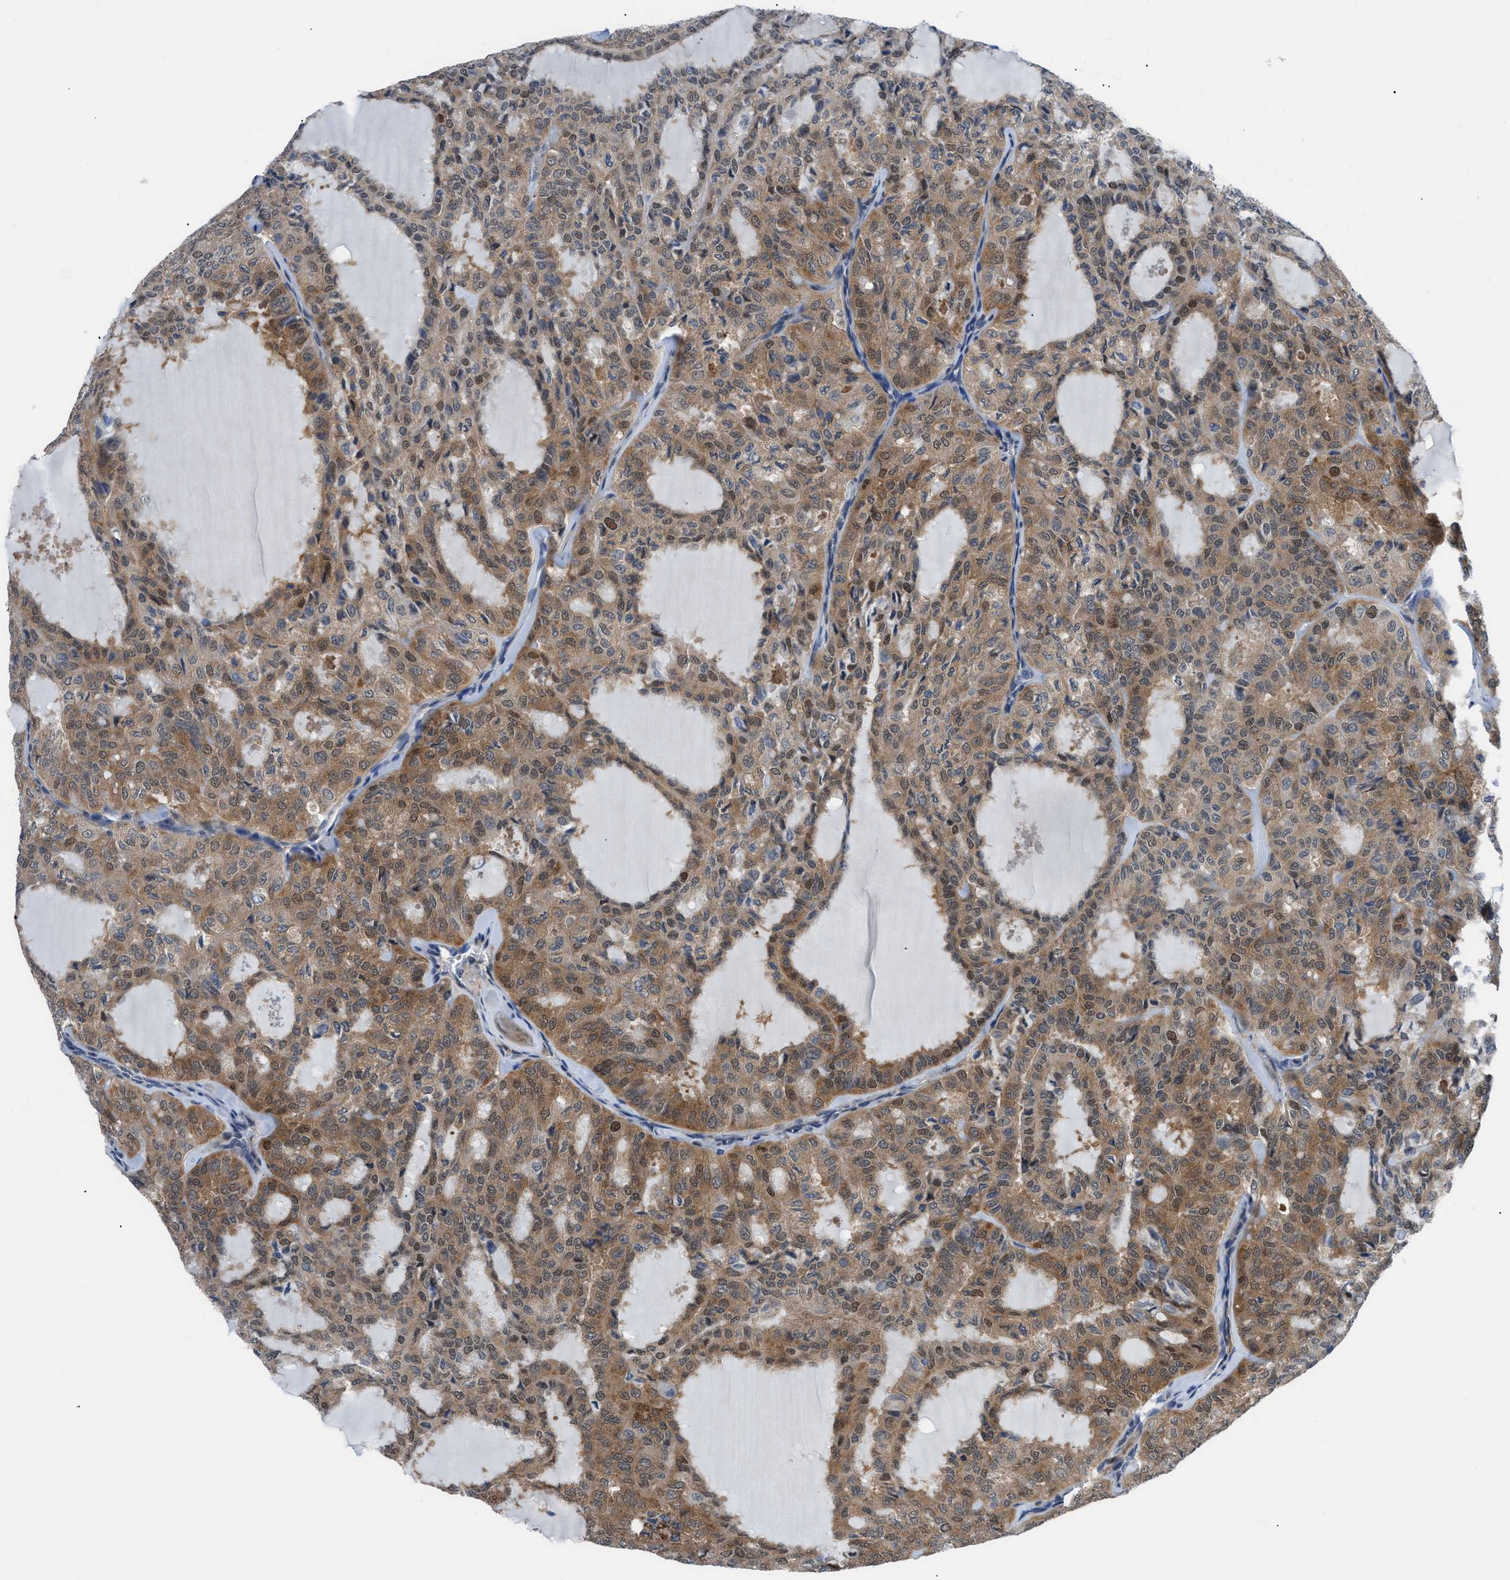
{"staining": {"intensity": "moderate", "quantity": ">75%", "location": "cytoplasmic/membranous,nuclear"}, "tissue": "thyroid cancer", "cell_type": "Tumor cells", "image_type": "cancer", "snomed": [{"axis": "morphology", "description": "Follicular adenoma carcinoma, NOS"}, {"axis": "topography", "description": "Thyroid gland"}], "caption": "High-magnification brightfield microscopy of thyroid cancer stained with DAB (brown) and counterstained with hematoxylin (blue). tumor cells exhibit moderate cytoplasmic/membranous and nuclear staining is identified in approximately>75% of cells.", "gene": "TMEM45B", "patient": {"sex": "male", "age": 75}}